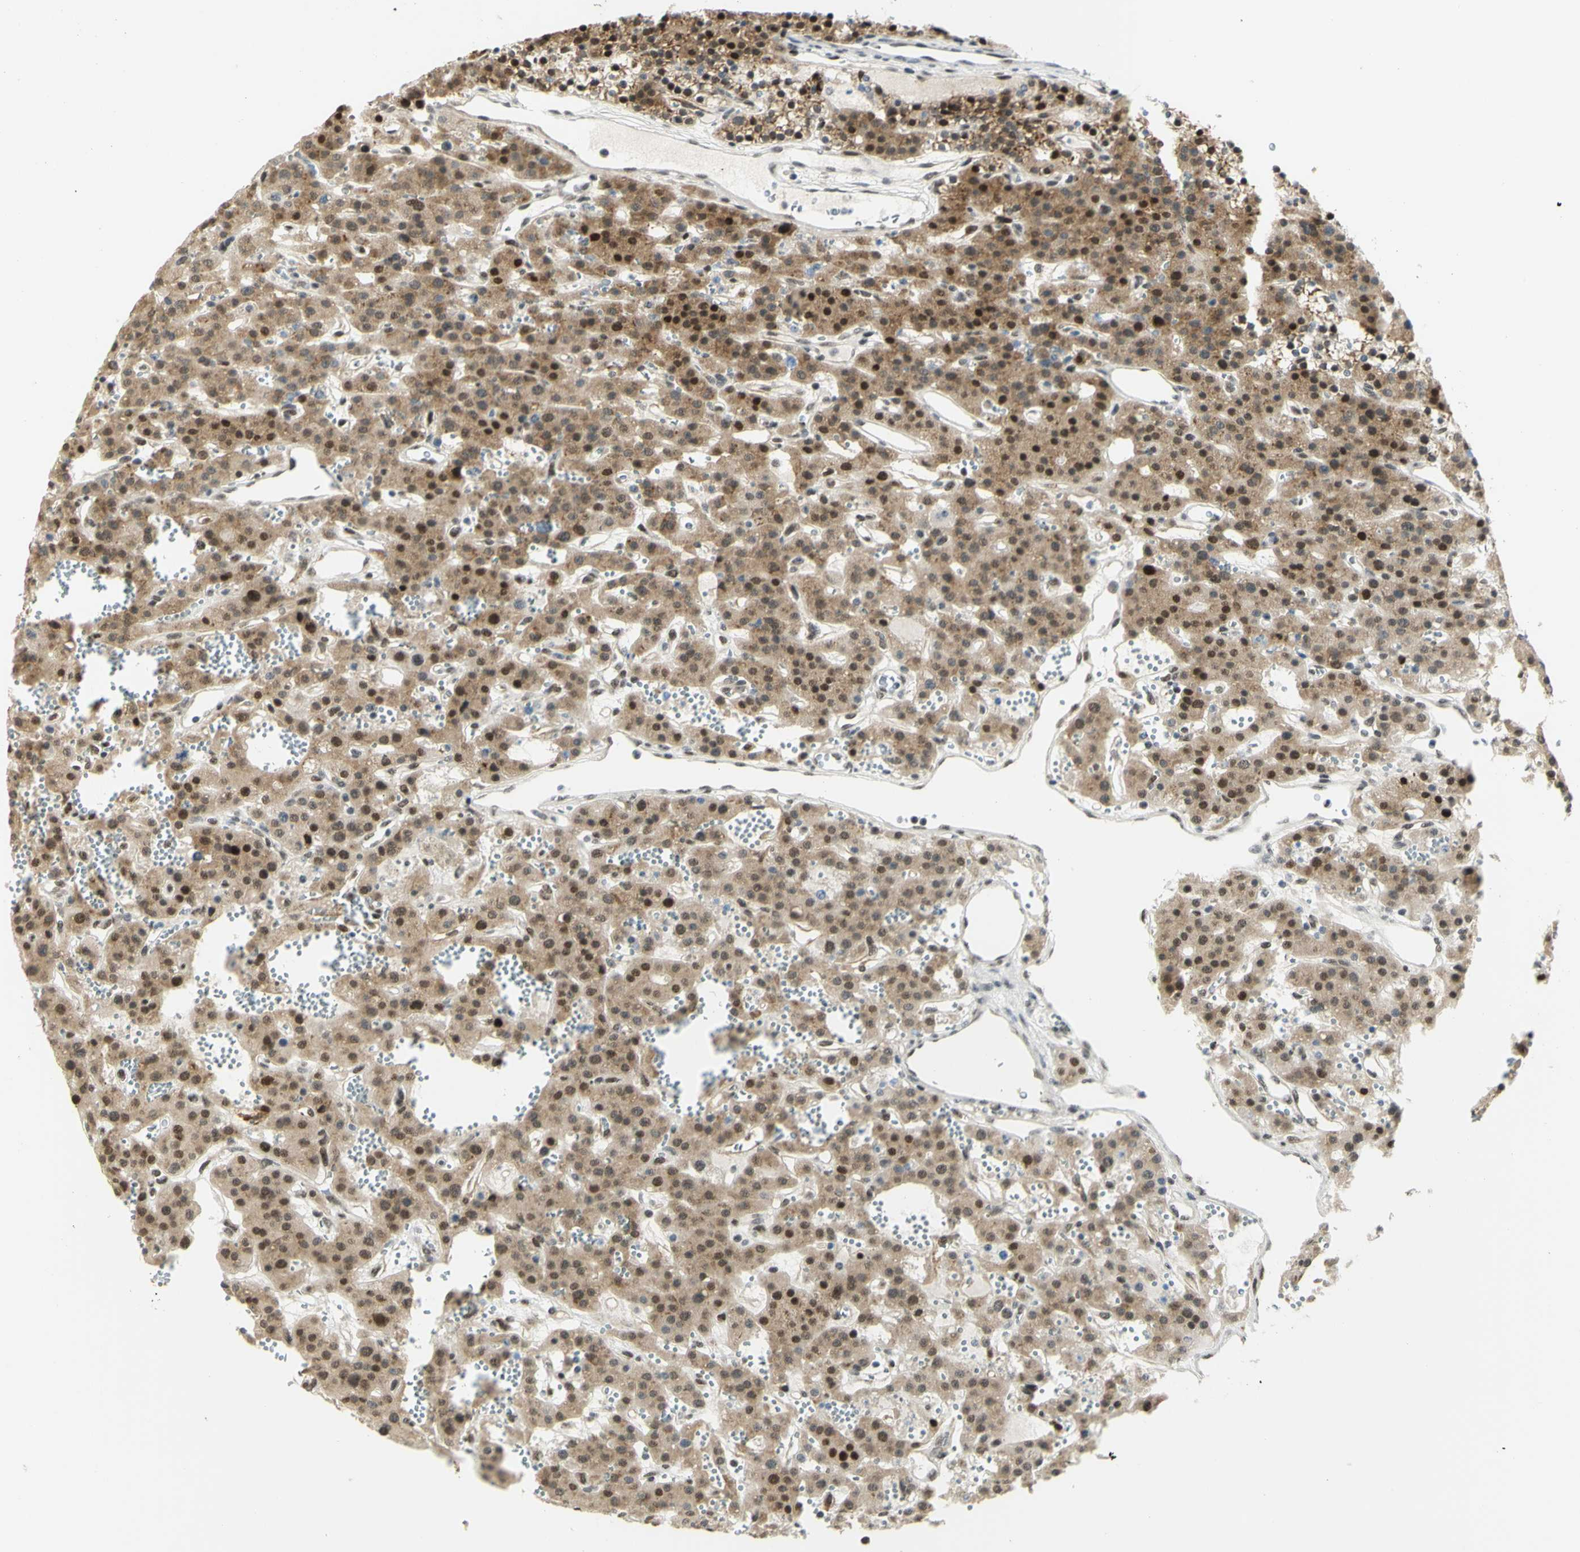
{"staining": {"intensity": "moderate", "quantity": ">75%", "location": "cytoplasmic/membranous,nuclear"}, "tissue": "parathyroid gland", "cell_type": "Glandular cells", "image_type": "normal", "snomed": [{"axis": "morphology", "description": "Normal tissue, NOS"}, {"axis": "morphology", "description": "Adenoma, NOS"}, {"axis": "topography", "description": "Parathyroid gland"}], "caption": "DAB (3,3'-diaminobenzidine) immunohistochemical staining of normal human parathyroid gland displays moderate cytoplasmic/membranous,nuclear protein expression in approximately >75% of glandular cells.", "gene": "DDX1", "patient": {"sex": "female", "age": 81}}